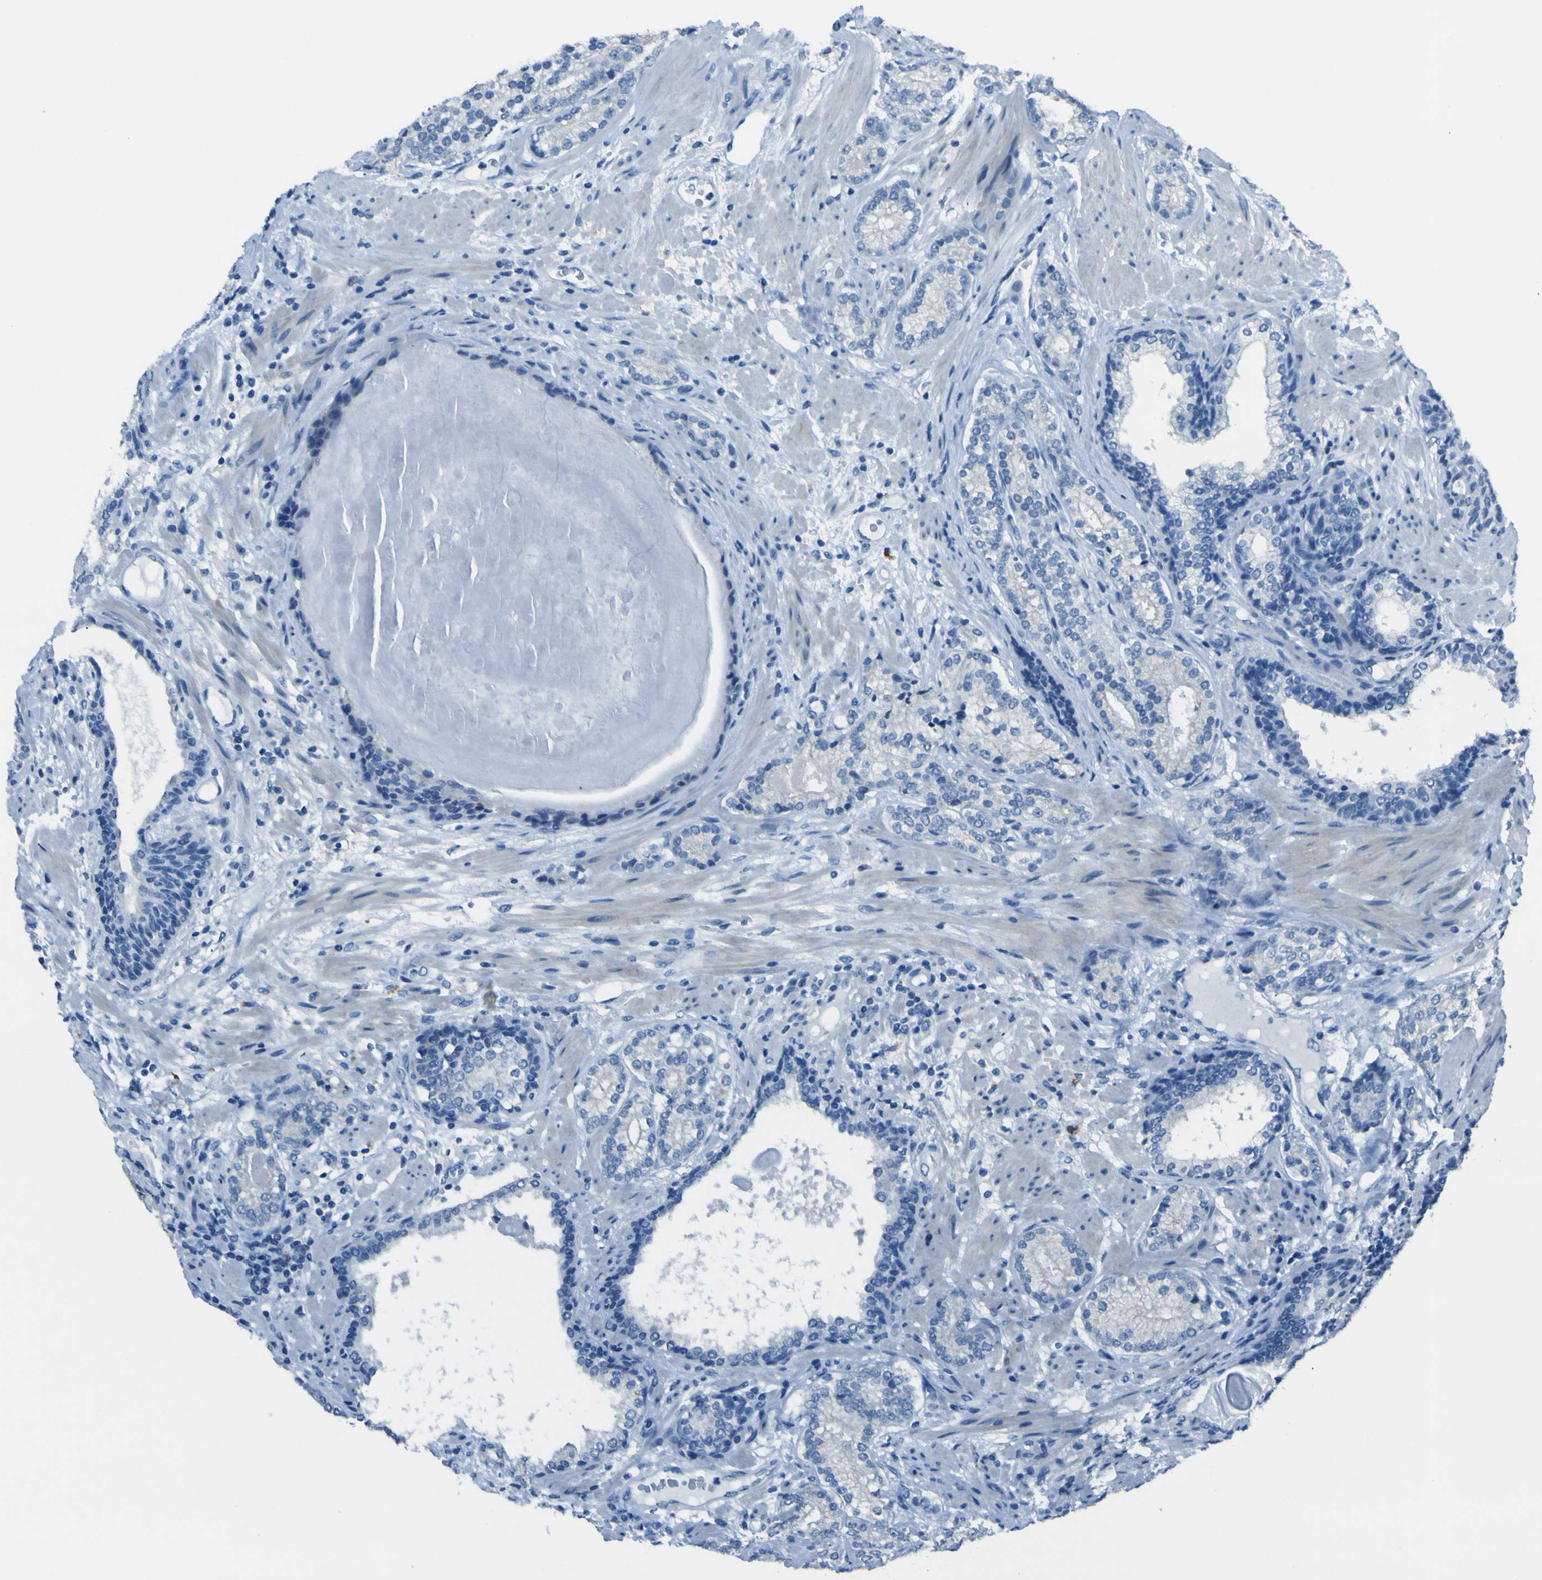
{"staining": {"intensity": "negative", "quantity": "none", "location": "none"}, "tissue": "prostate cancer", "cell_type": "Tumor cells", "image_type": "cancer", "snomed": [{"axis": "morphology", "description": "Adenocarcinoma, High grade"}, {"axis": "topography", "description": "Prostate"}], "caption": "DAB (3,3'-diaminobenzidine) immunohistochemical staining of high-grade adenocarcinoma (prostate) demonstrates no significant staining in tumor cells.", "gene": "PHKG1", "patient": {"sex": "male", "age": 61}}